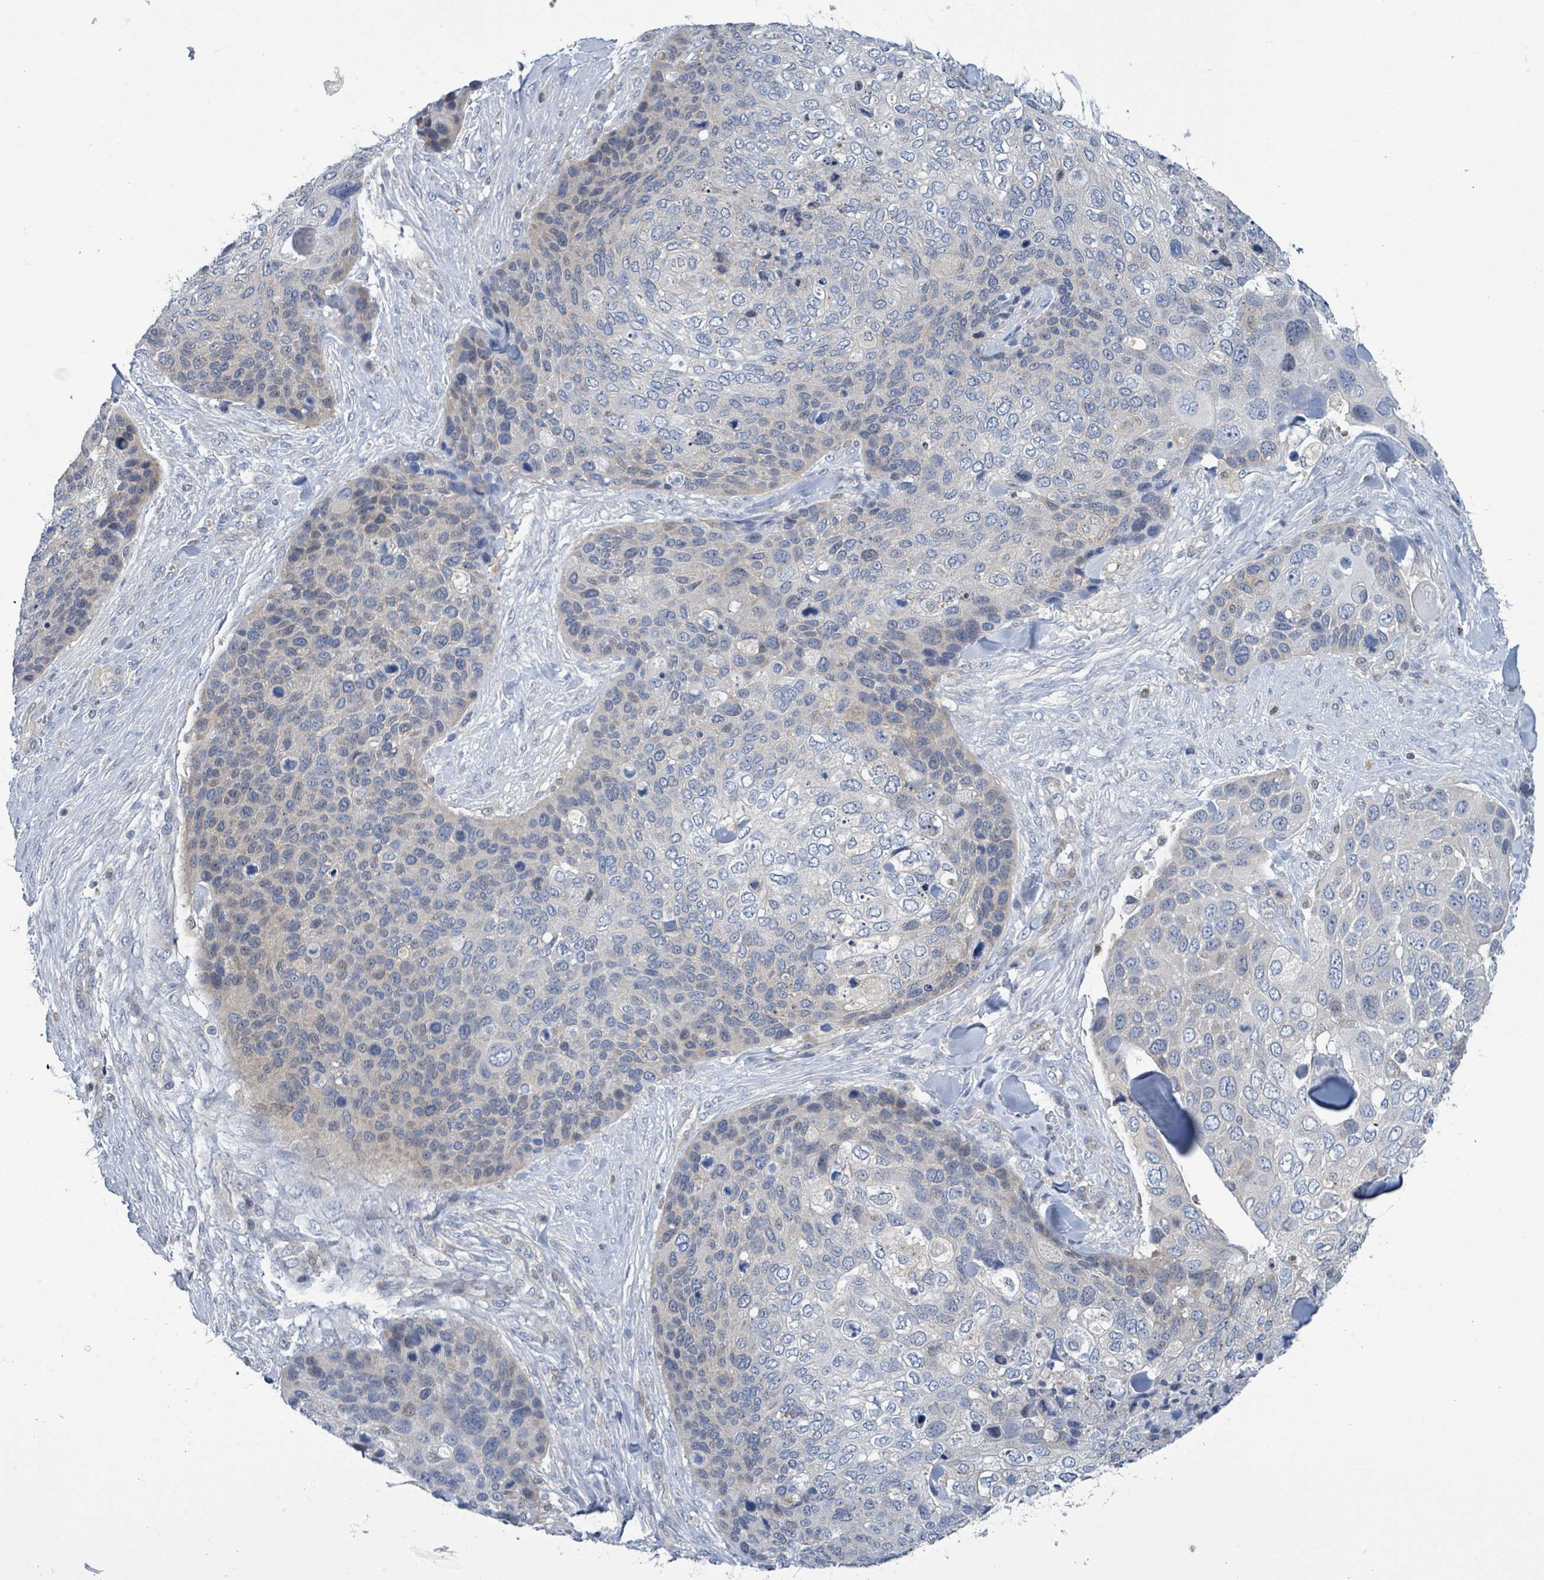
{"staining": {"intensity": "negative", "quantity": "none", "location": "none"}, "tissue": "skin cancer", "cell_type": "Tumor cells", "image_type": "cancer", "snomed": [{"axis": "morphology", "description": "Basal cell carcinoma"}, {"axis": "topography", "description": "Skin"}], "caption": "The photomicrograph shows no significant staining in tumor cells of skin basal cell carcinoma.", "gene": "DGKZ", "patient": {"sex": "female", "age": 74}}